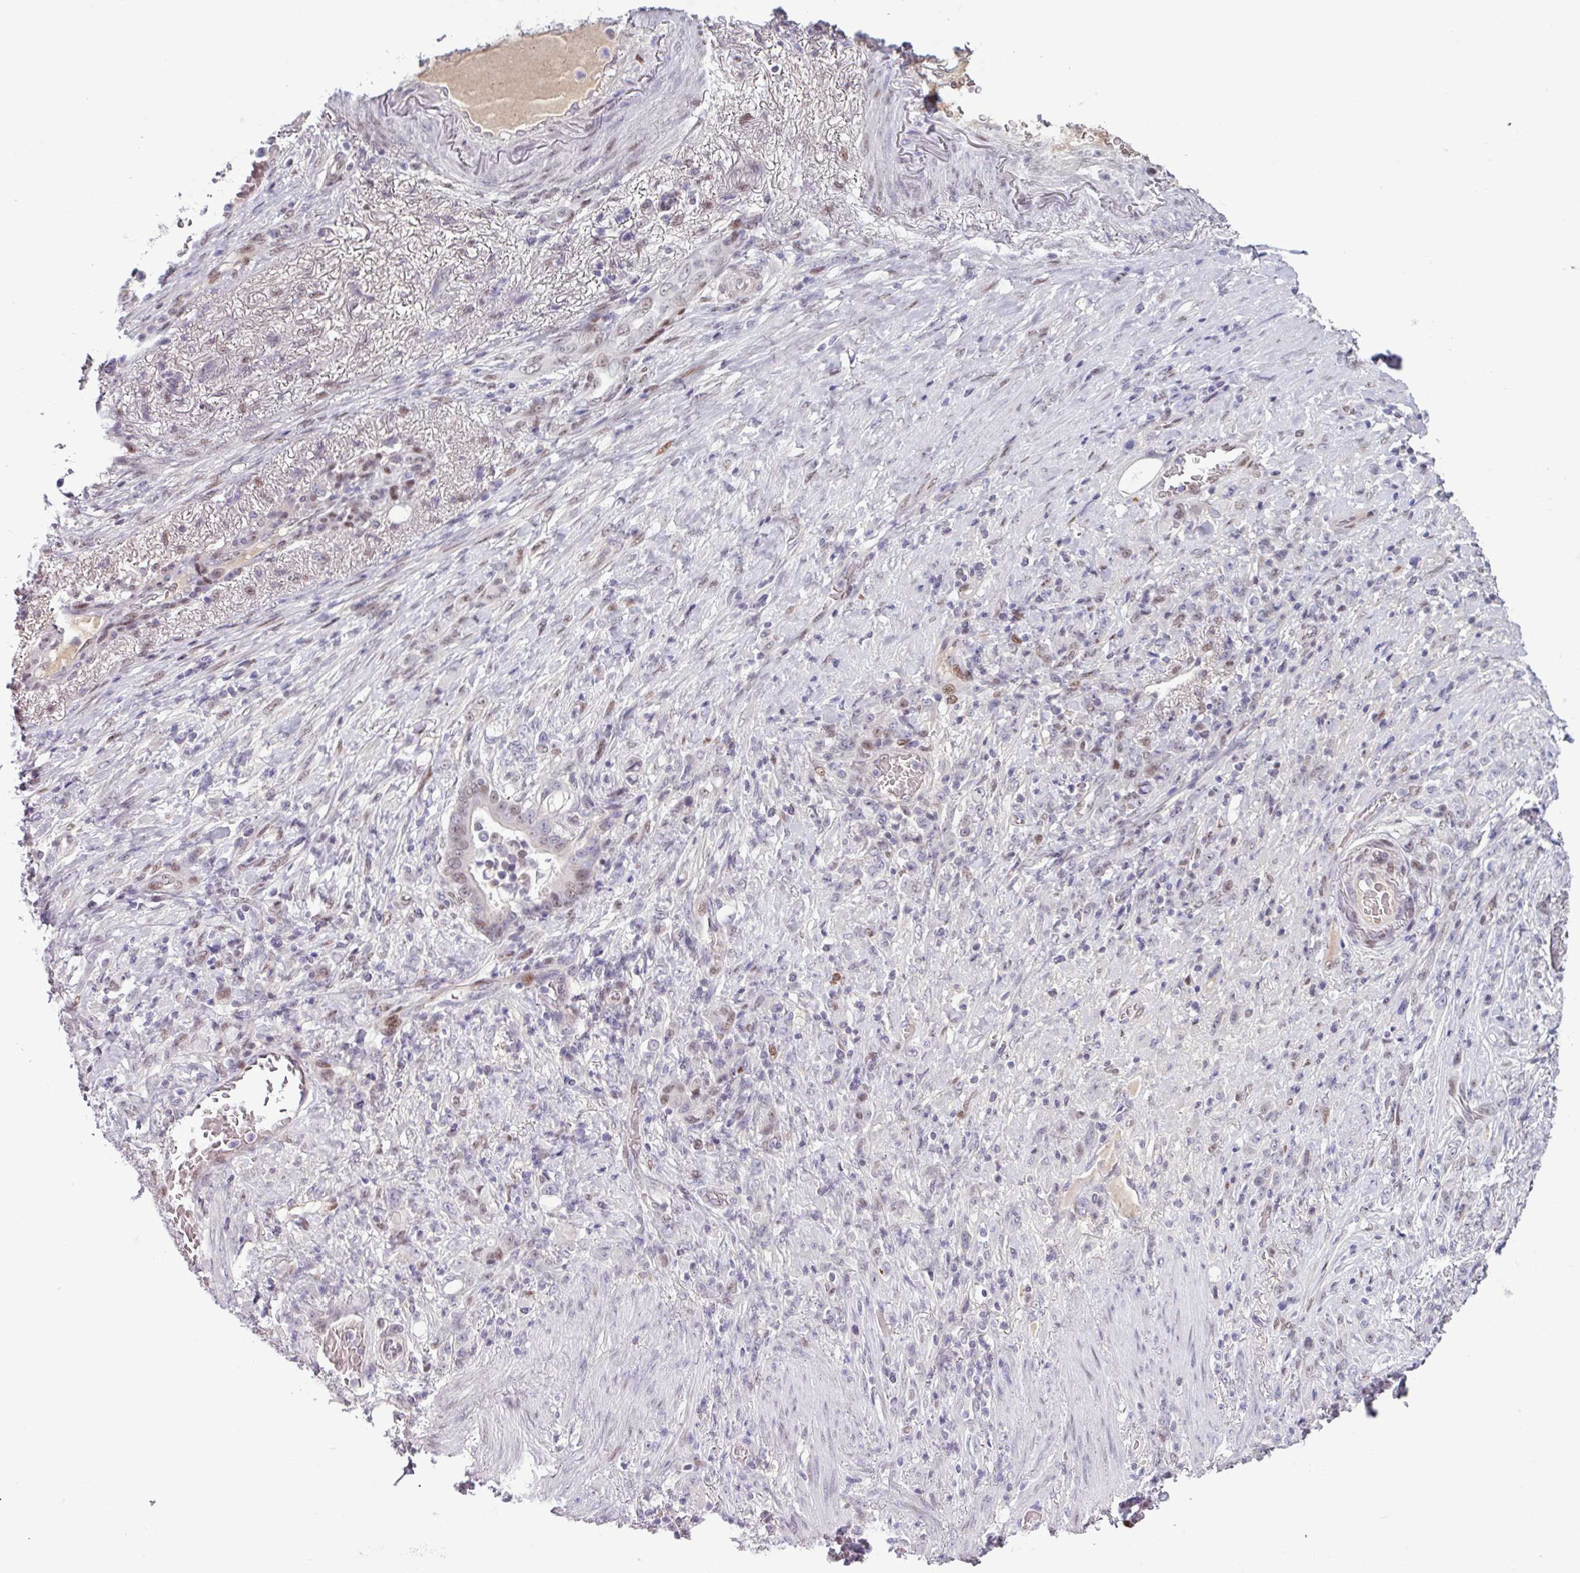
{"staining": {"intensity": "weak", "quantity": "<25%", "location": "nuclear"}, "tissue": "stomach cancer", "cell_type": "Tumor cells", "image_type": "cancer", "snomed": [{"axis": "morphology", "description": "Adenocarcinoma, NOS"}, {"axis": "topography", "description": "Stomach"}], "caption": "This is an immunohistochemistry image of stomach cancer (adenocarcinoma). There is no expression in tumor cells.", "gene": "ZNF575", "patient": {"sex": "female", "age": 79}}